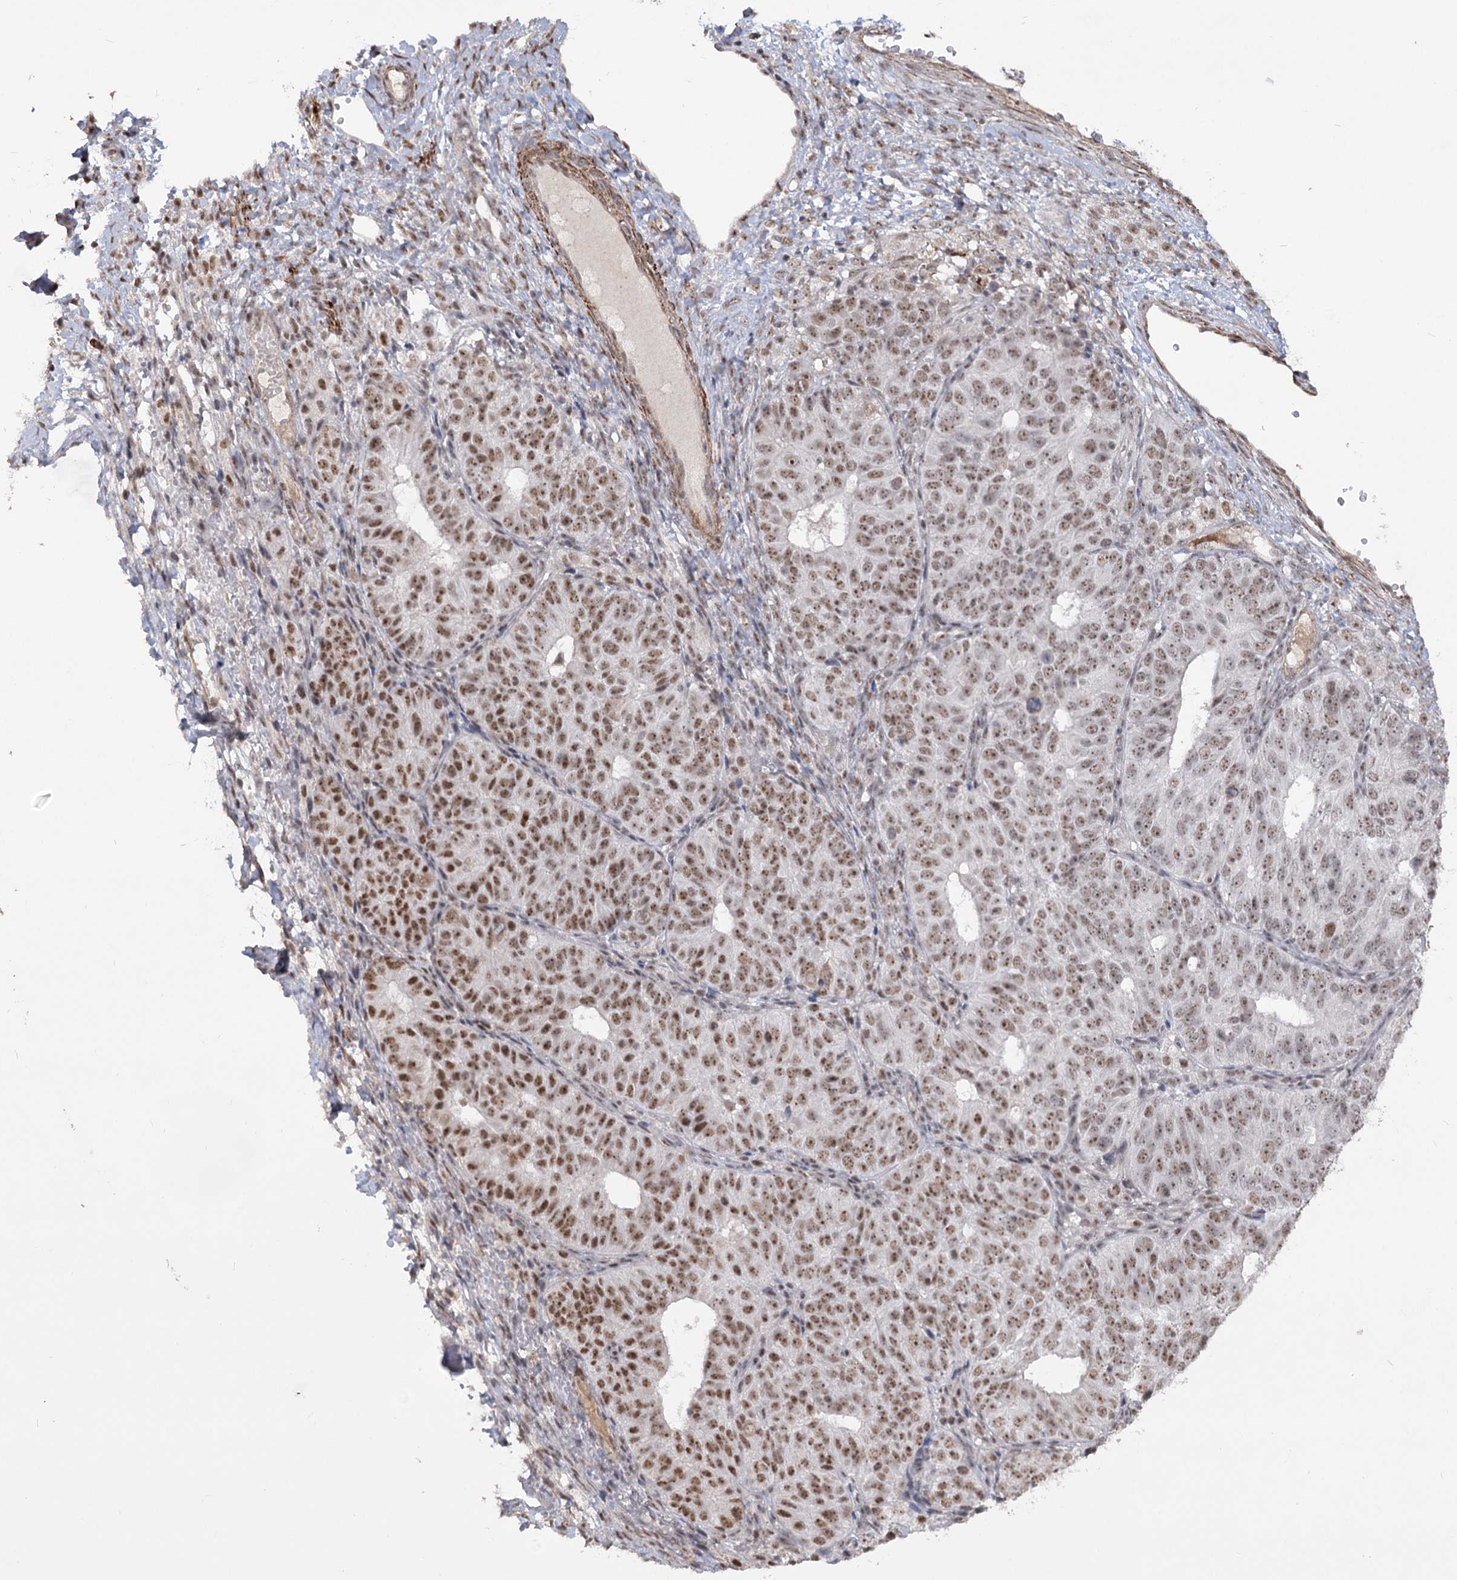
{"staining": {"intensity": "moderate", "quantity": "25%-75%", "location": "nuclear"}, "tissue": "ovarian cancer", "cell_type": "Tumor cells", "image_type": "cancer", "snomed": [{"axis": "morphology", "description": "Carcinoma, endometroid"}, {"axis": "topography", "description": "Ovary"}], "caption": "This is a micrograph of IHC staining of ovarian cancer, which shows moderate staining in the nuclear of tumor cells.", "gene": "ZSCAN23", "patient": {"sex": "female", "age": 51}}